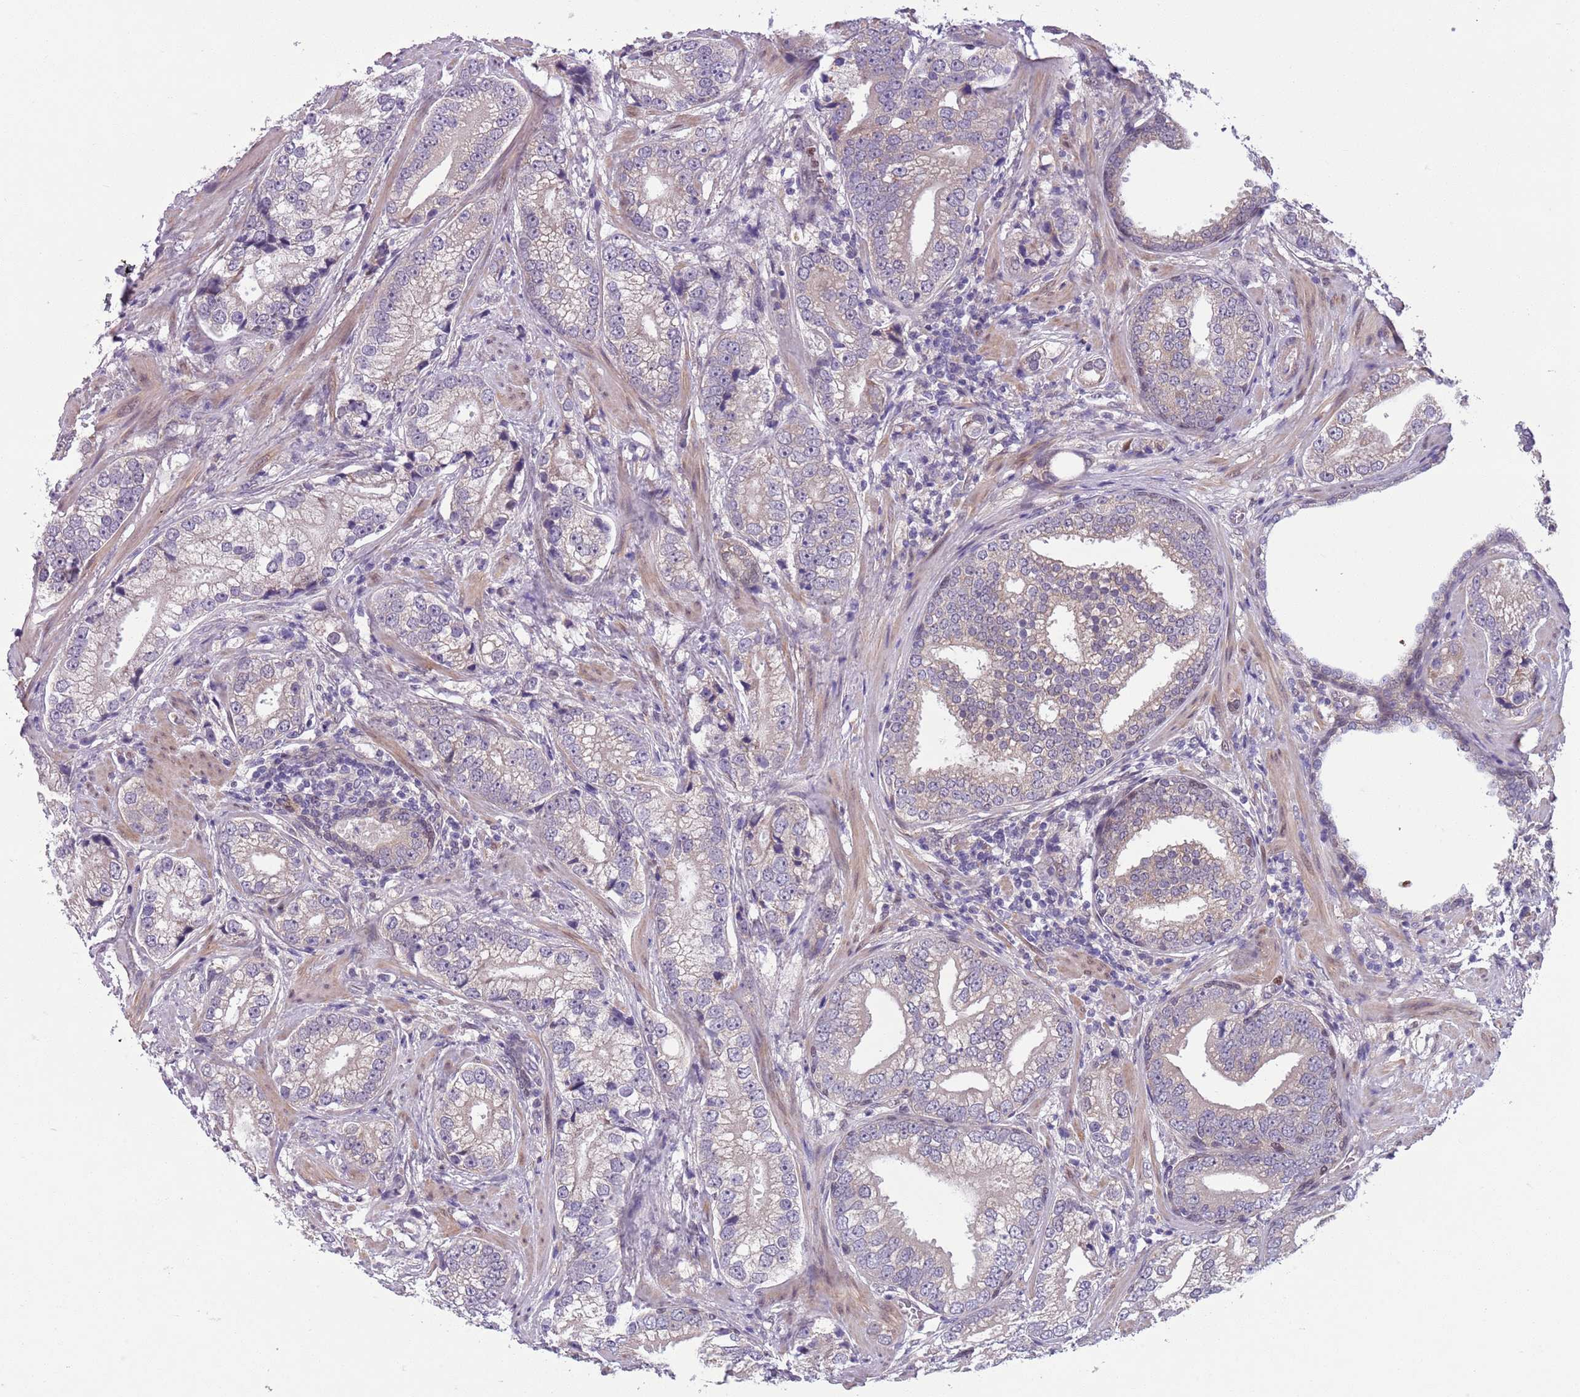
{"staining": {"intensity": "weak", "quantity": "<25%", "location": "cytoplasmic/membranous"}, "tissue": "prostate cancer", "cell_type": "Tumor cells", "image_type": "cancer", "snomed": [{"axis": "morphology", "description": "Adenocarcinoma, High grade"}, {"axis": "topography", "description": "Prostate"}], "caption": "High-grade adenocarcinoma (prostate) was stained to show a protein in brown. There is no significant staining in tumor cells. Nuclei are stained in blue.", "gene": "ADCY7", "patient": {"sex": "male", "age": 75}}